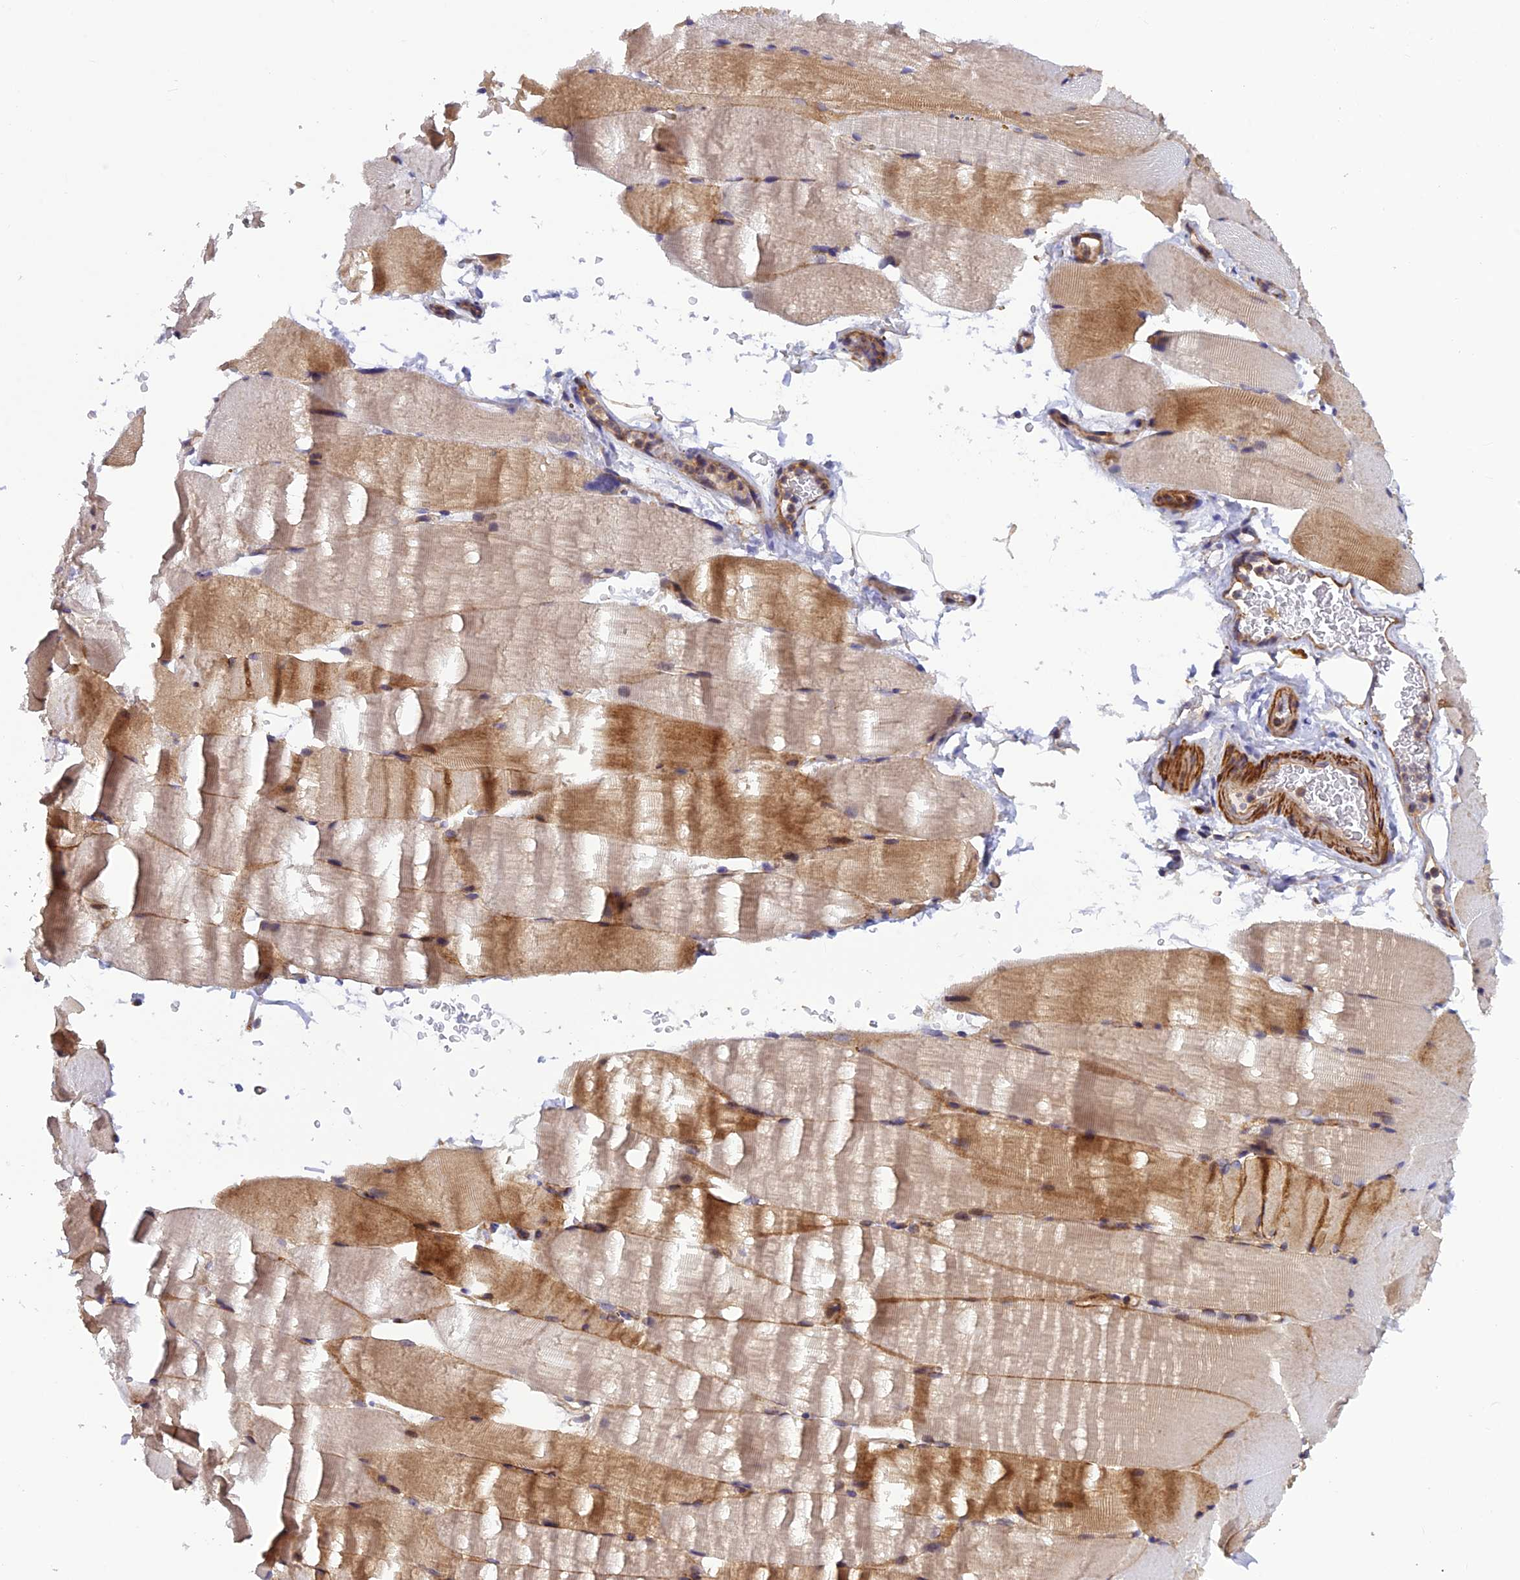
{"staining": {"intensity": "moderate", "quantity": "25%-75%", "location": "cytoplasmic/membranous"}, "tissue": "skeletal muscle", "cell_type": "Myocytes", "image_type": "normal", "snomed": [{"axis": "morphology", "description": "Normal tissue, NOS"}, {"axis": "topography", "description": "Skeletal muscle"}, {"axis": "topography", "description": "Parathyroid gland"}], "caption": "A medium amount of moderate cytoplasmic/membranous staining is appreciated in about 25%-75% of myocytes in normal skeletal muscle.", "gene": "ADAMTS15", "patient": {"sex": "female", "age": 37}}